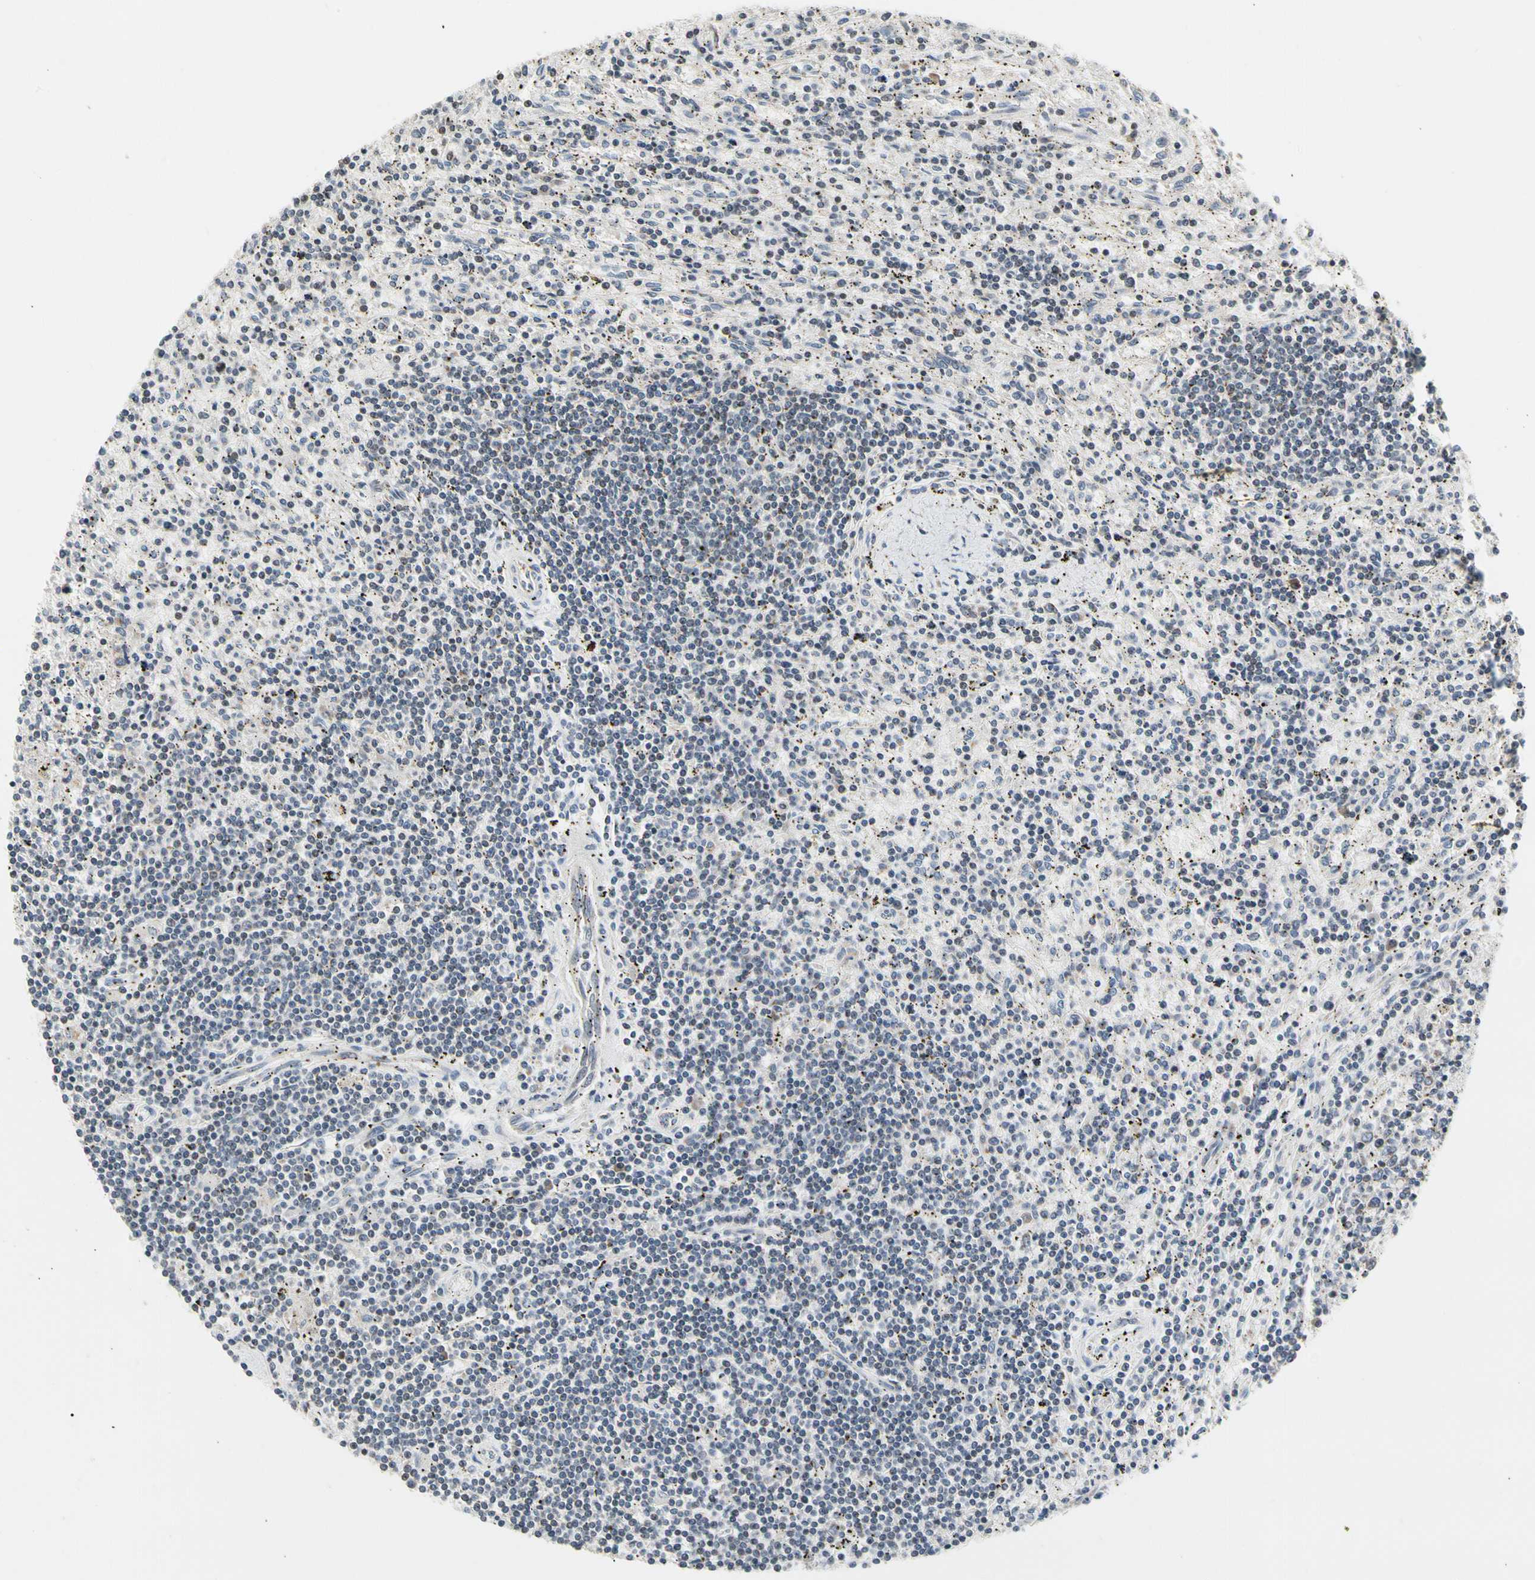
{"staining": {"intensity": "negative", "quantity": "none", "location": "none"}, "tissue": "lymphoma", "cell_type": "Tumor cells", "image_type": "cancer", "snomed": [{"axis": "morphology", "description": "Malignant lymphoma, non-Hodgkin's type, Low grade"}, {"axis": "topography", "description": "Spleen"}], "caption": "This is a histopathology image of IHC staining of low-grade malignant lymphoma, non-Hodgkin's type, which shows no staining in tumor cells.", "gene": "SOX30", "patient": {"sex": "male", "age": 76}}